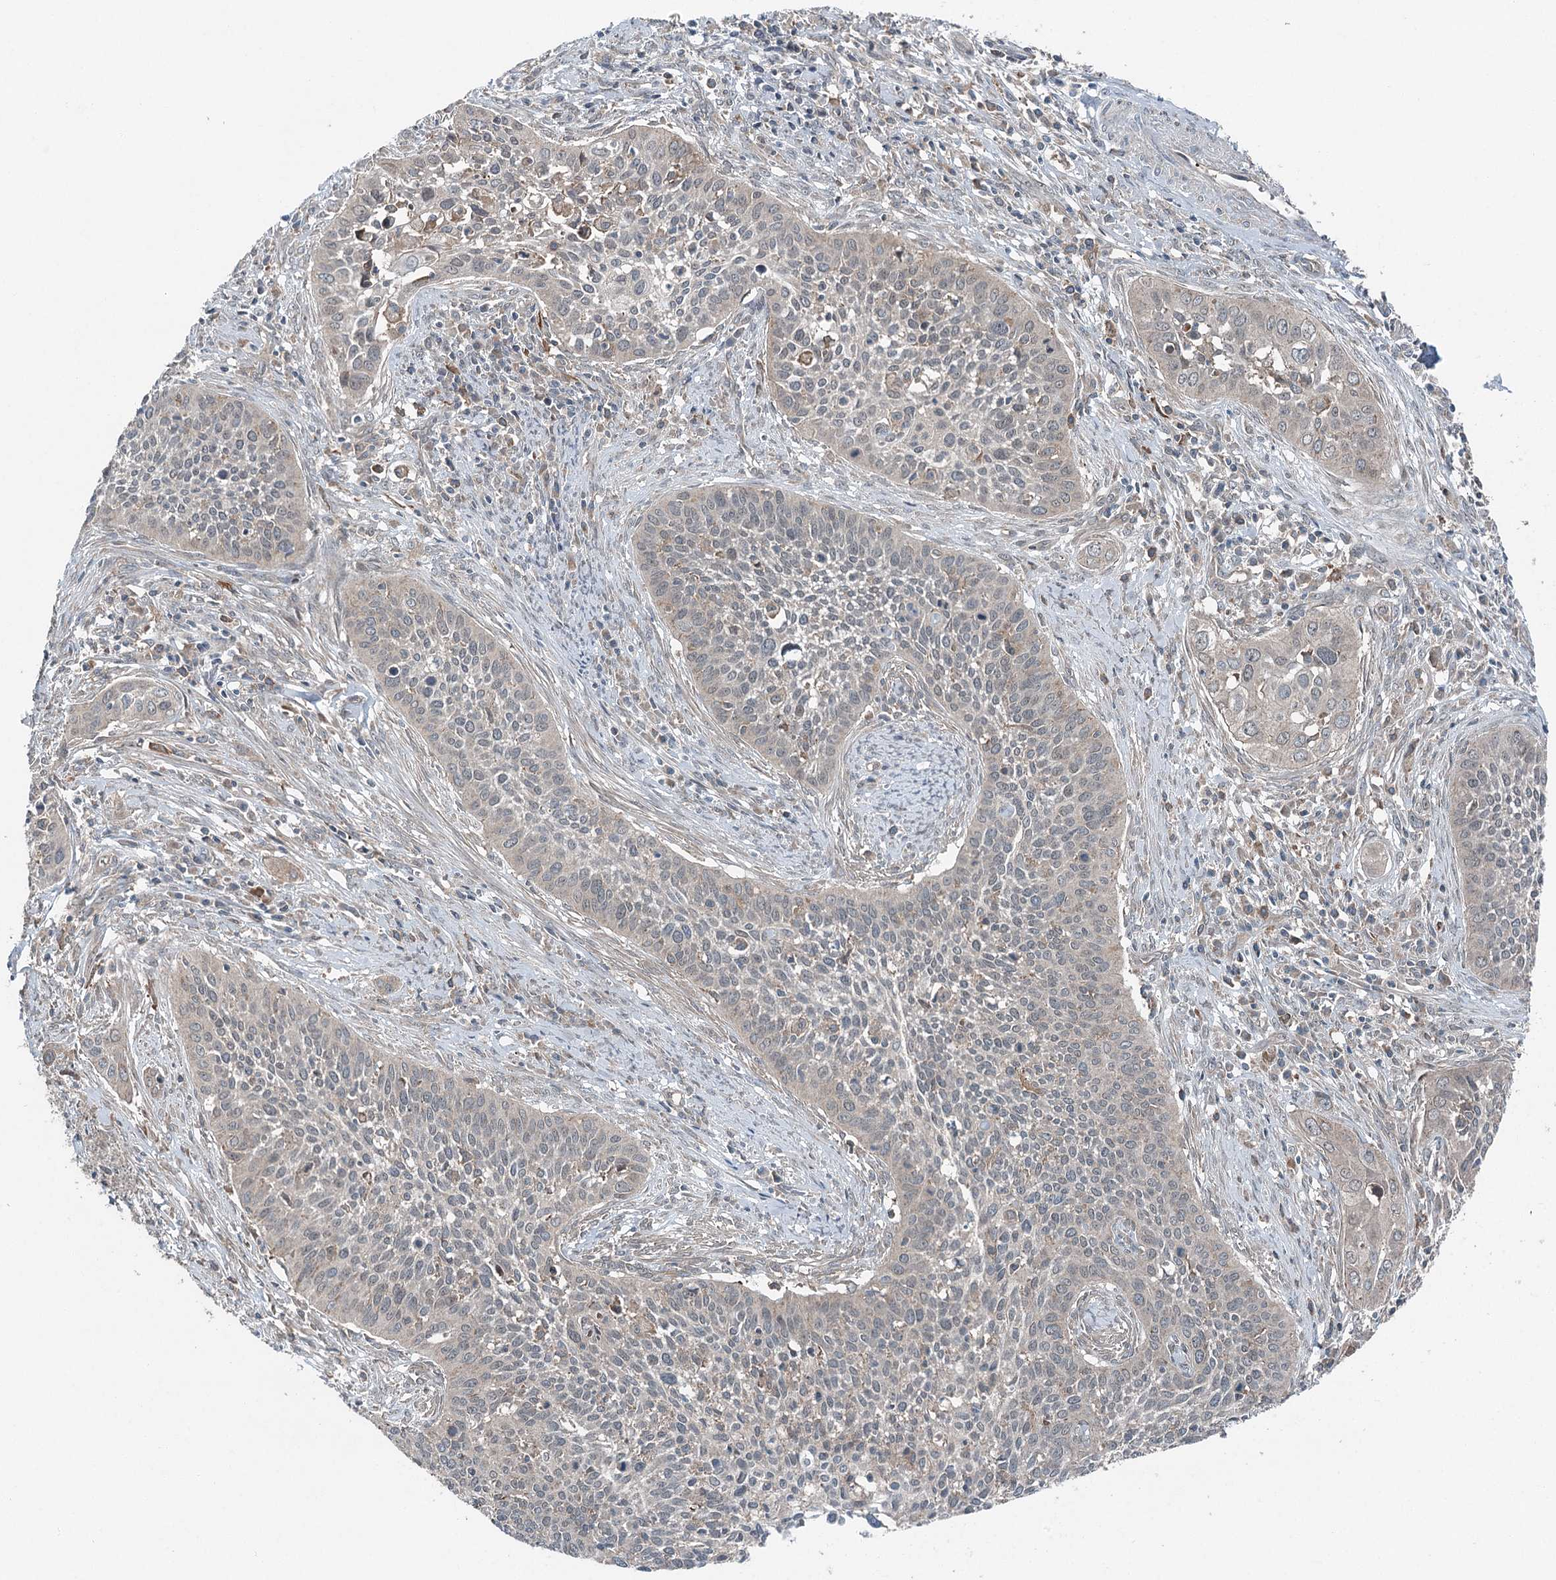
{"staining": {"intensity": "weak", "quantity": "25%-75%", "location": "cytoplasmic/membranous,nuclear"}, "tissue": "cervical cancer", "cell_type": "Tumor cells", "image_type": "cancer", "snomed": [{"axis": "morphology", "description": "Squamous cell carcinoma, NOS"}, {"axis": "topography", "description": "Cervix"}], "caption": "High-power microscopy captured an IHC micrograph of squamous cell carcinoma (cervical), revealing weak cytoplasmic/membranous and nuclear staining in about 25%-75% of tumor cells.", "gene": "SKIC3", "patient": {"sex": "female", "age": 34}}